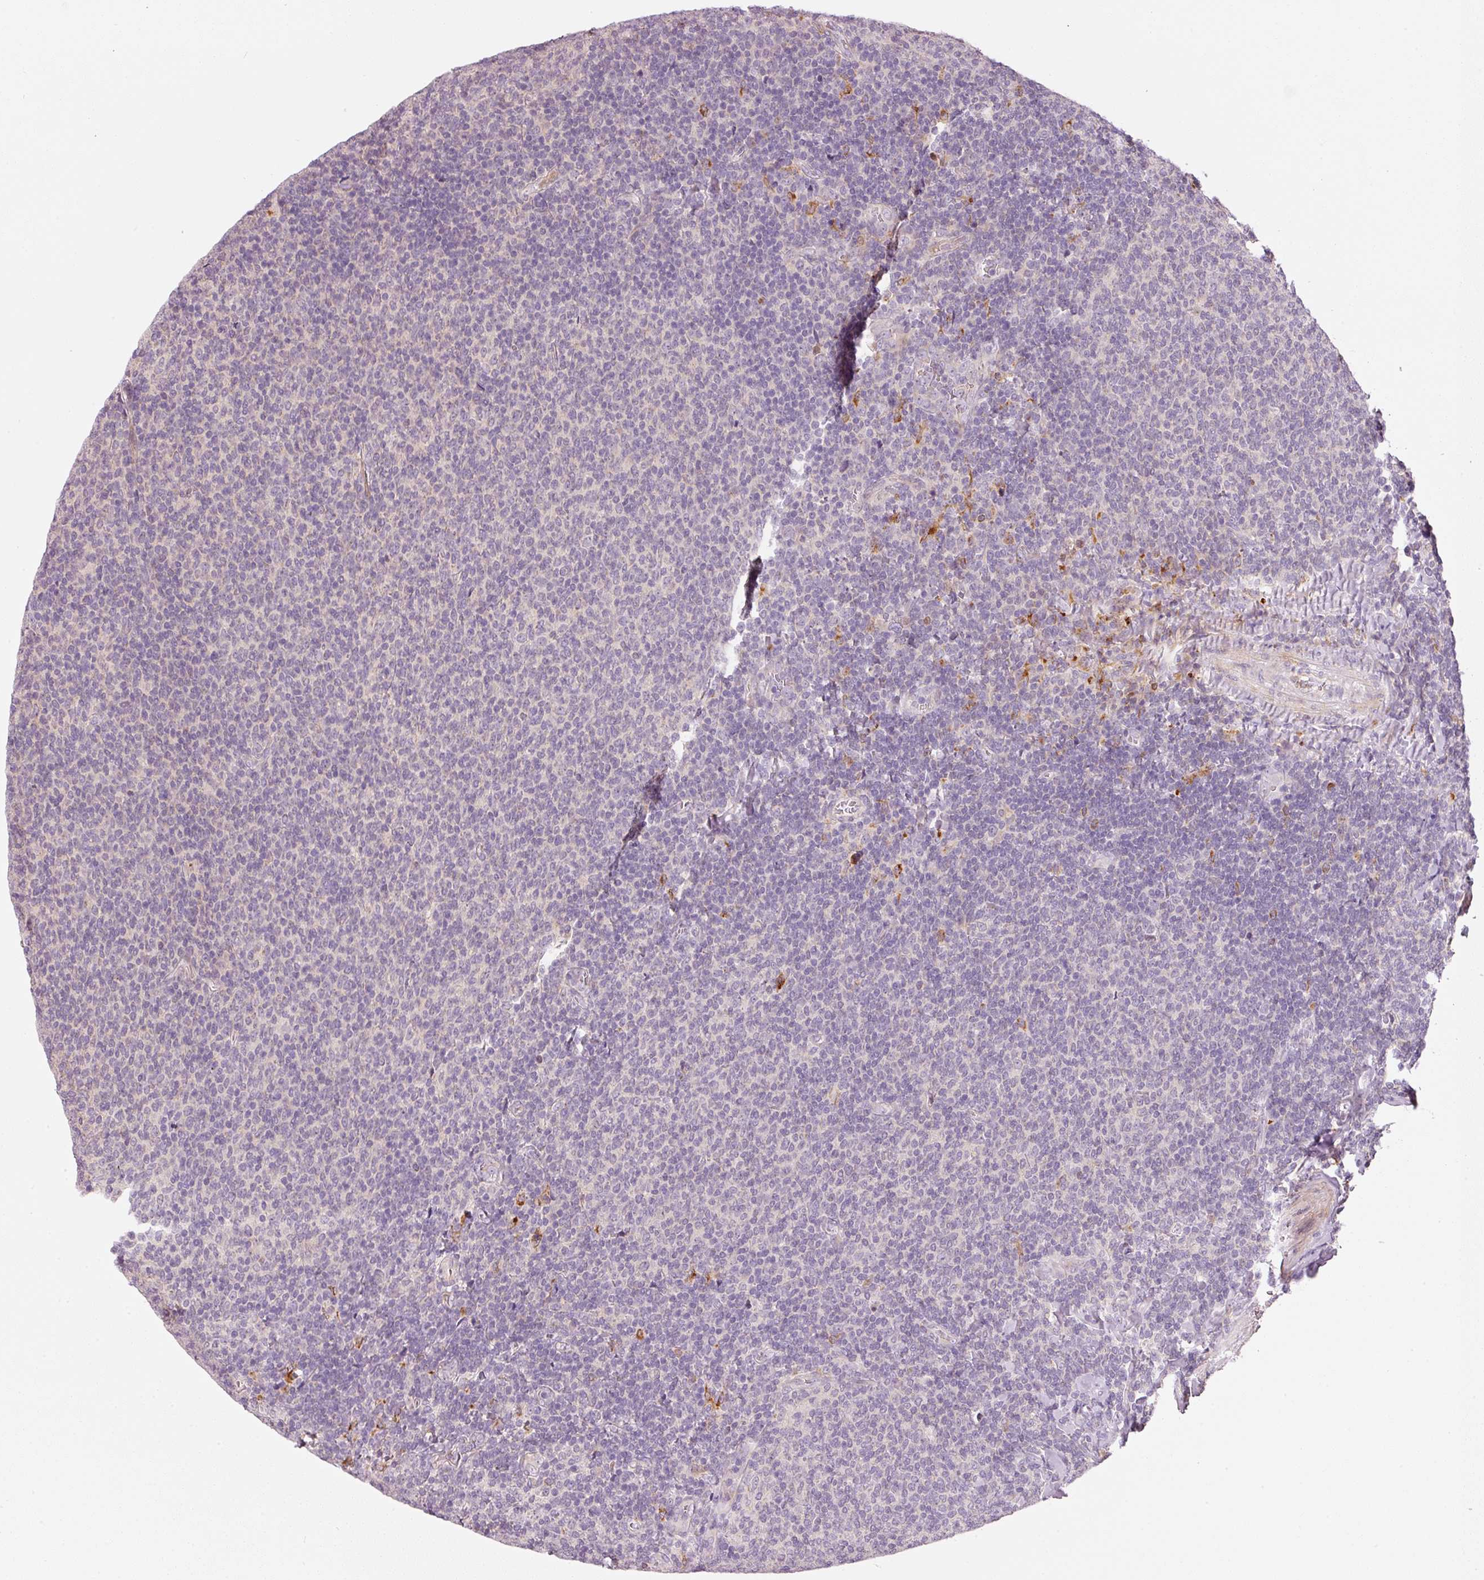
{"staining": {"intensity": "negative", "quantity": "none", "location": "none"}, "tissue": "lymphoma", "cell_type": "Tumor cells", "image_type": "cancer", "snomed": [{"axis": "morphology", "description": "Malignant lymphoma, non-Hodgkin's type, Low grade"}, {"axis": "topography", "description": "Lymph node"}], "caption": "DAB immunohistochemical staining of human low-grade malignant lymphoma, non-Hodgkin's type demonstrates no significant staining in tumor cells.", "gene": "KLHL21", "patient": {"sex": "male", "age": 52}}